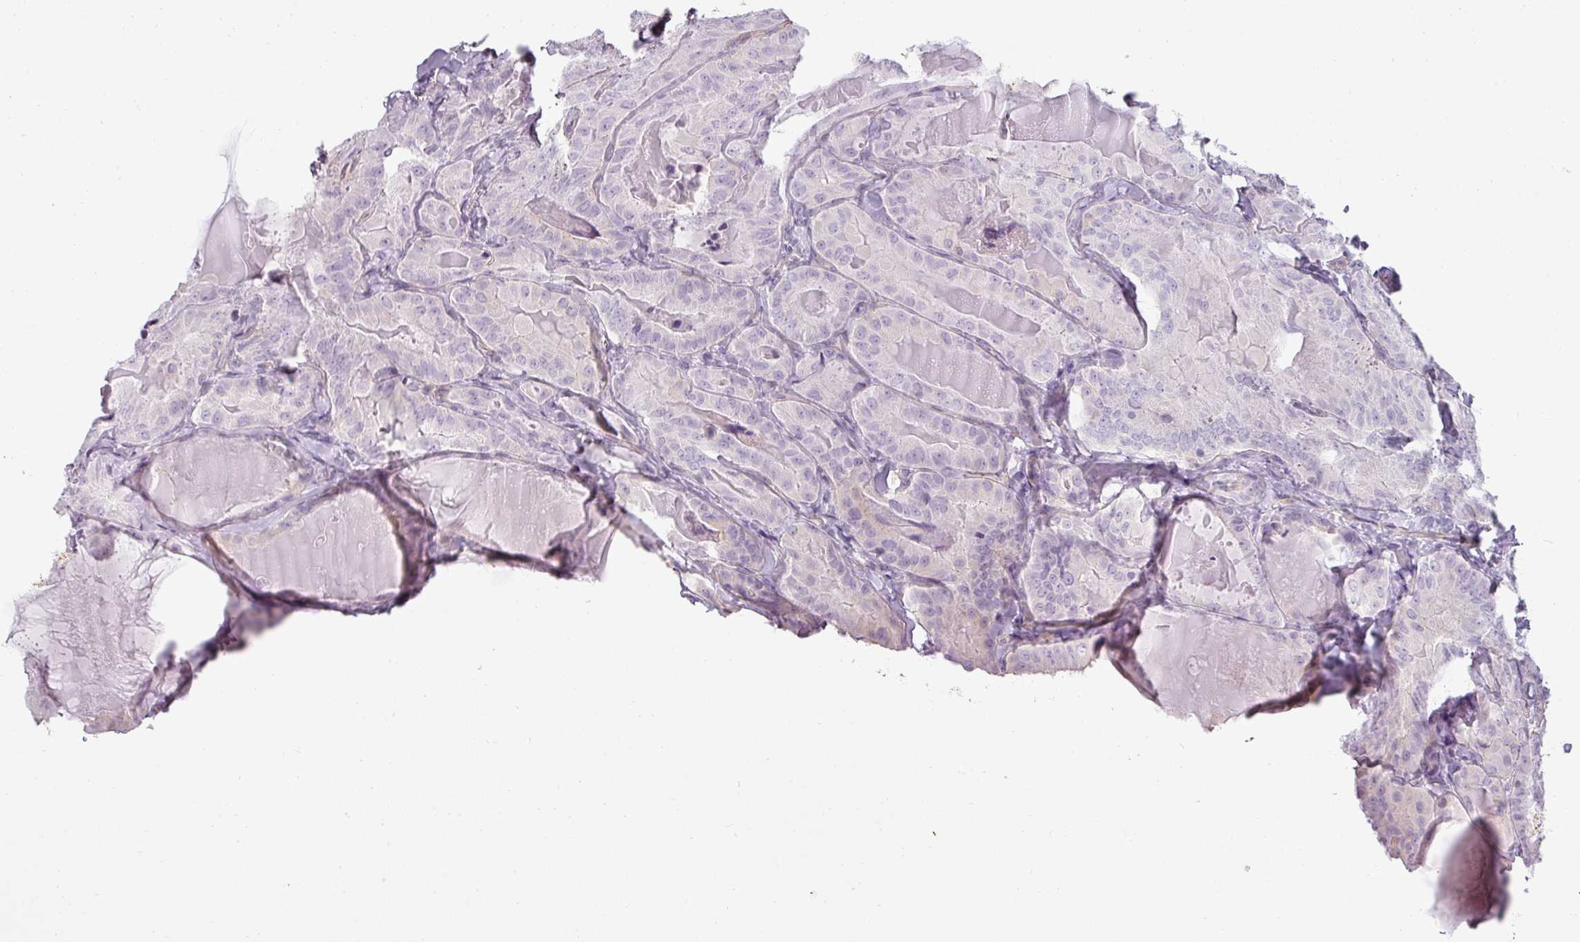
{"staining": {"intensity": "negative", "quantity": "none", "location": "none"}, "tissue": "thyroid cancer", "cell_type": "Tumor cells", "image_type": "cancer", "snomed": [{"axis": "morphology", "description": "Papillary adenocarcinoma, NOS"}, {"axis": "topography", "description": "Thyroid gland"}], "caption": "DAB (3,3'-diaminobenzidine) immunohistochemical staining of thyroid cancer exhibits no significant expression in tumor cells. (DAB (3,3'-diaminobenzidine) IHC visualized using brightfield microscopy, high magnification).", "gene": "ASB1", "patient": {"sex": "female", "age": 68}}